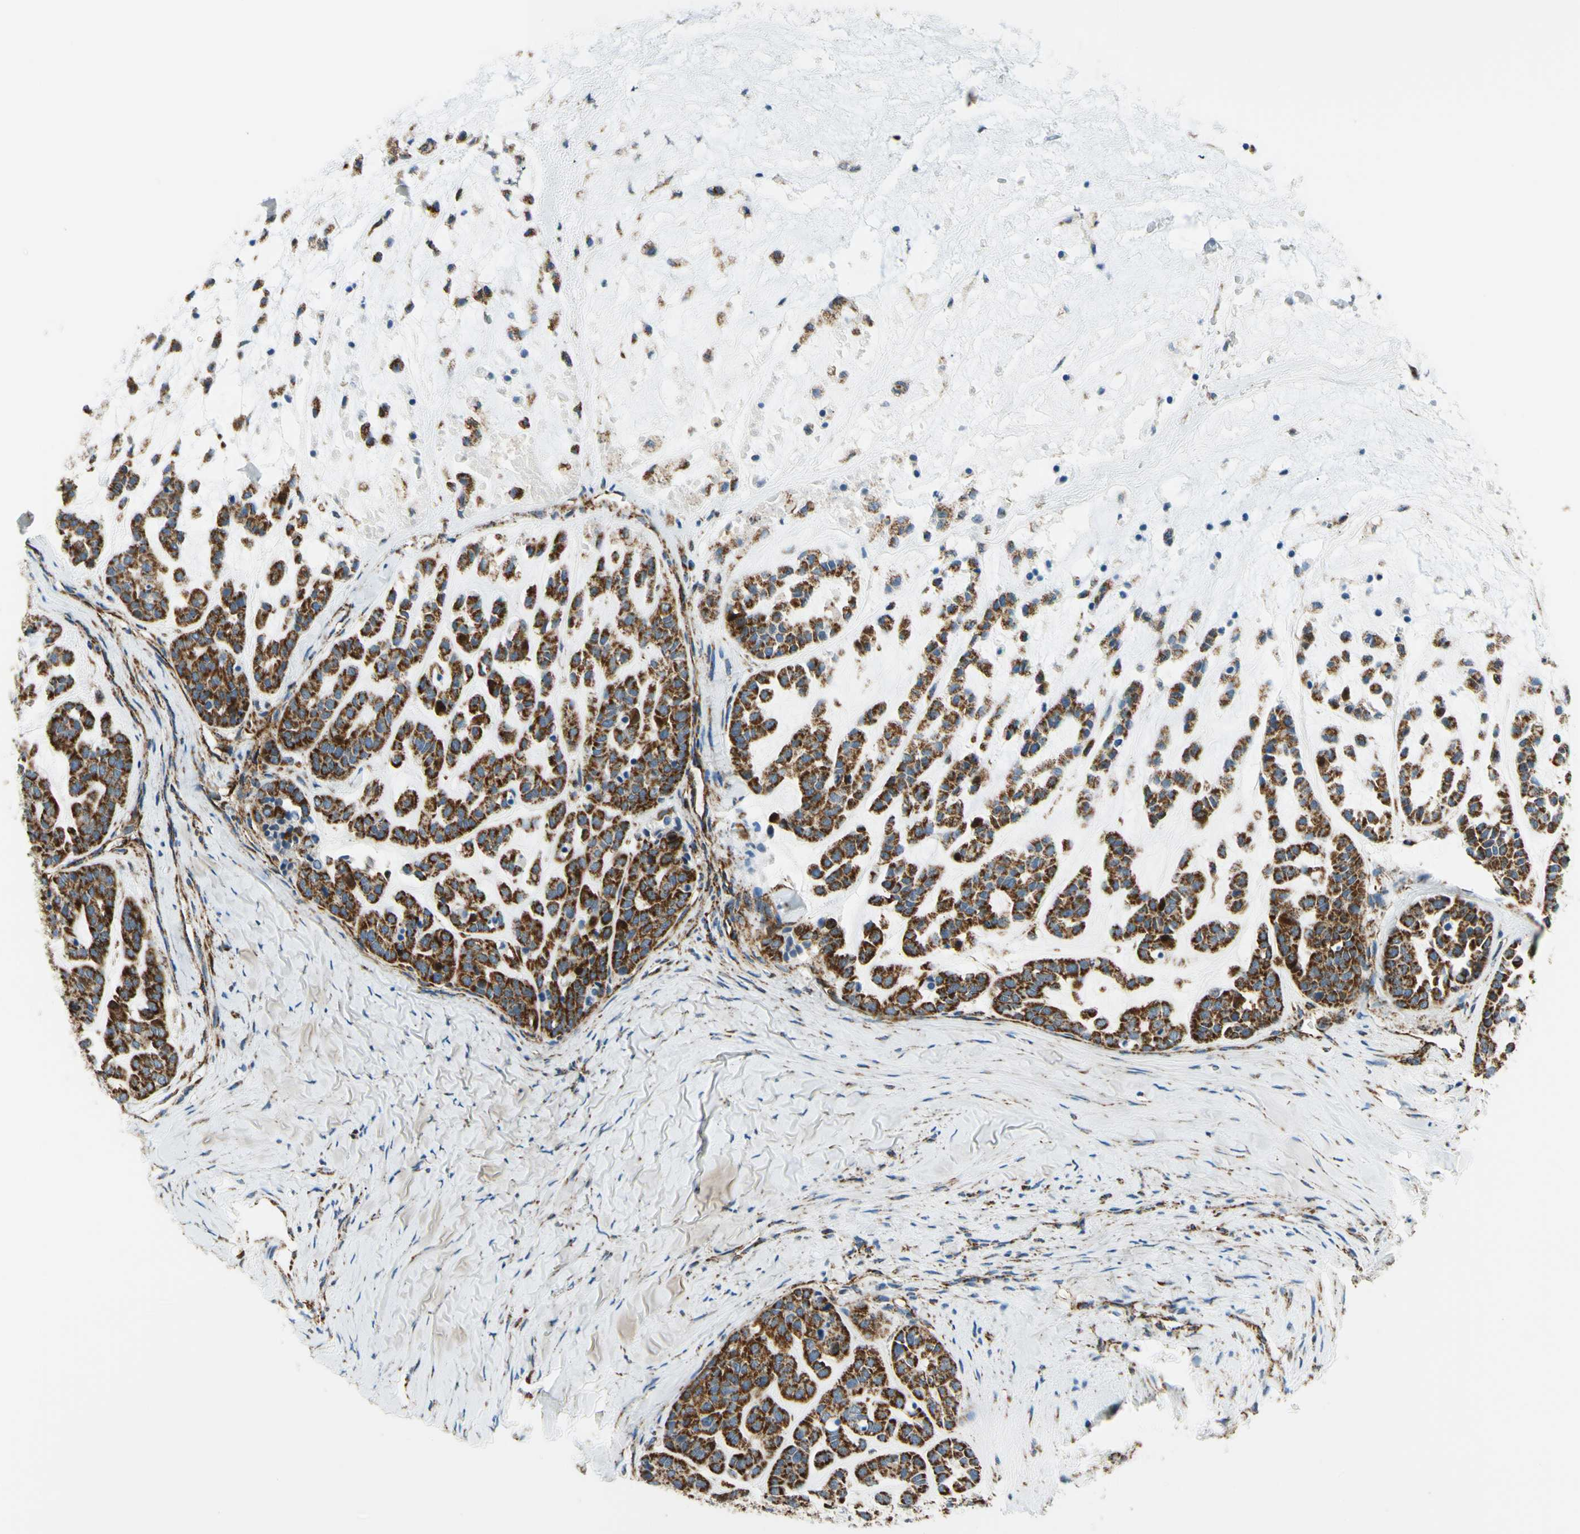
{"staining": {"intensity": "strong", "quantity": ">75%", "location": "cytoplasmic/membranous"}, "tissue": "head and neck cancer", "cell_type": "Tumor cells", "image_type": "cancer", "snomed": [{"axis": "morphology", "description": "Adenocarcinoma, NOS"}, {"axis": "morphology", "description": "Adenoma, NOS"}, {"axis": "topography", "description": "Head-Neck"}], "caption": "A micrograph of head and neck cancer (adenoma) stained for a protein shows strong cytoplasmic/membranous brown staining in tumor cells.", "gene": "MAVS", "patient": {"sex": "female", "age": 55}}